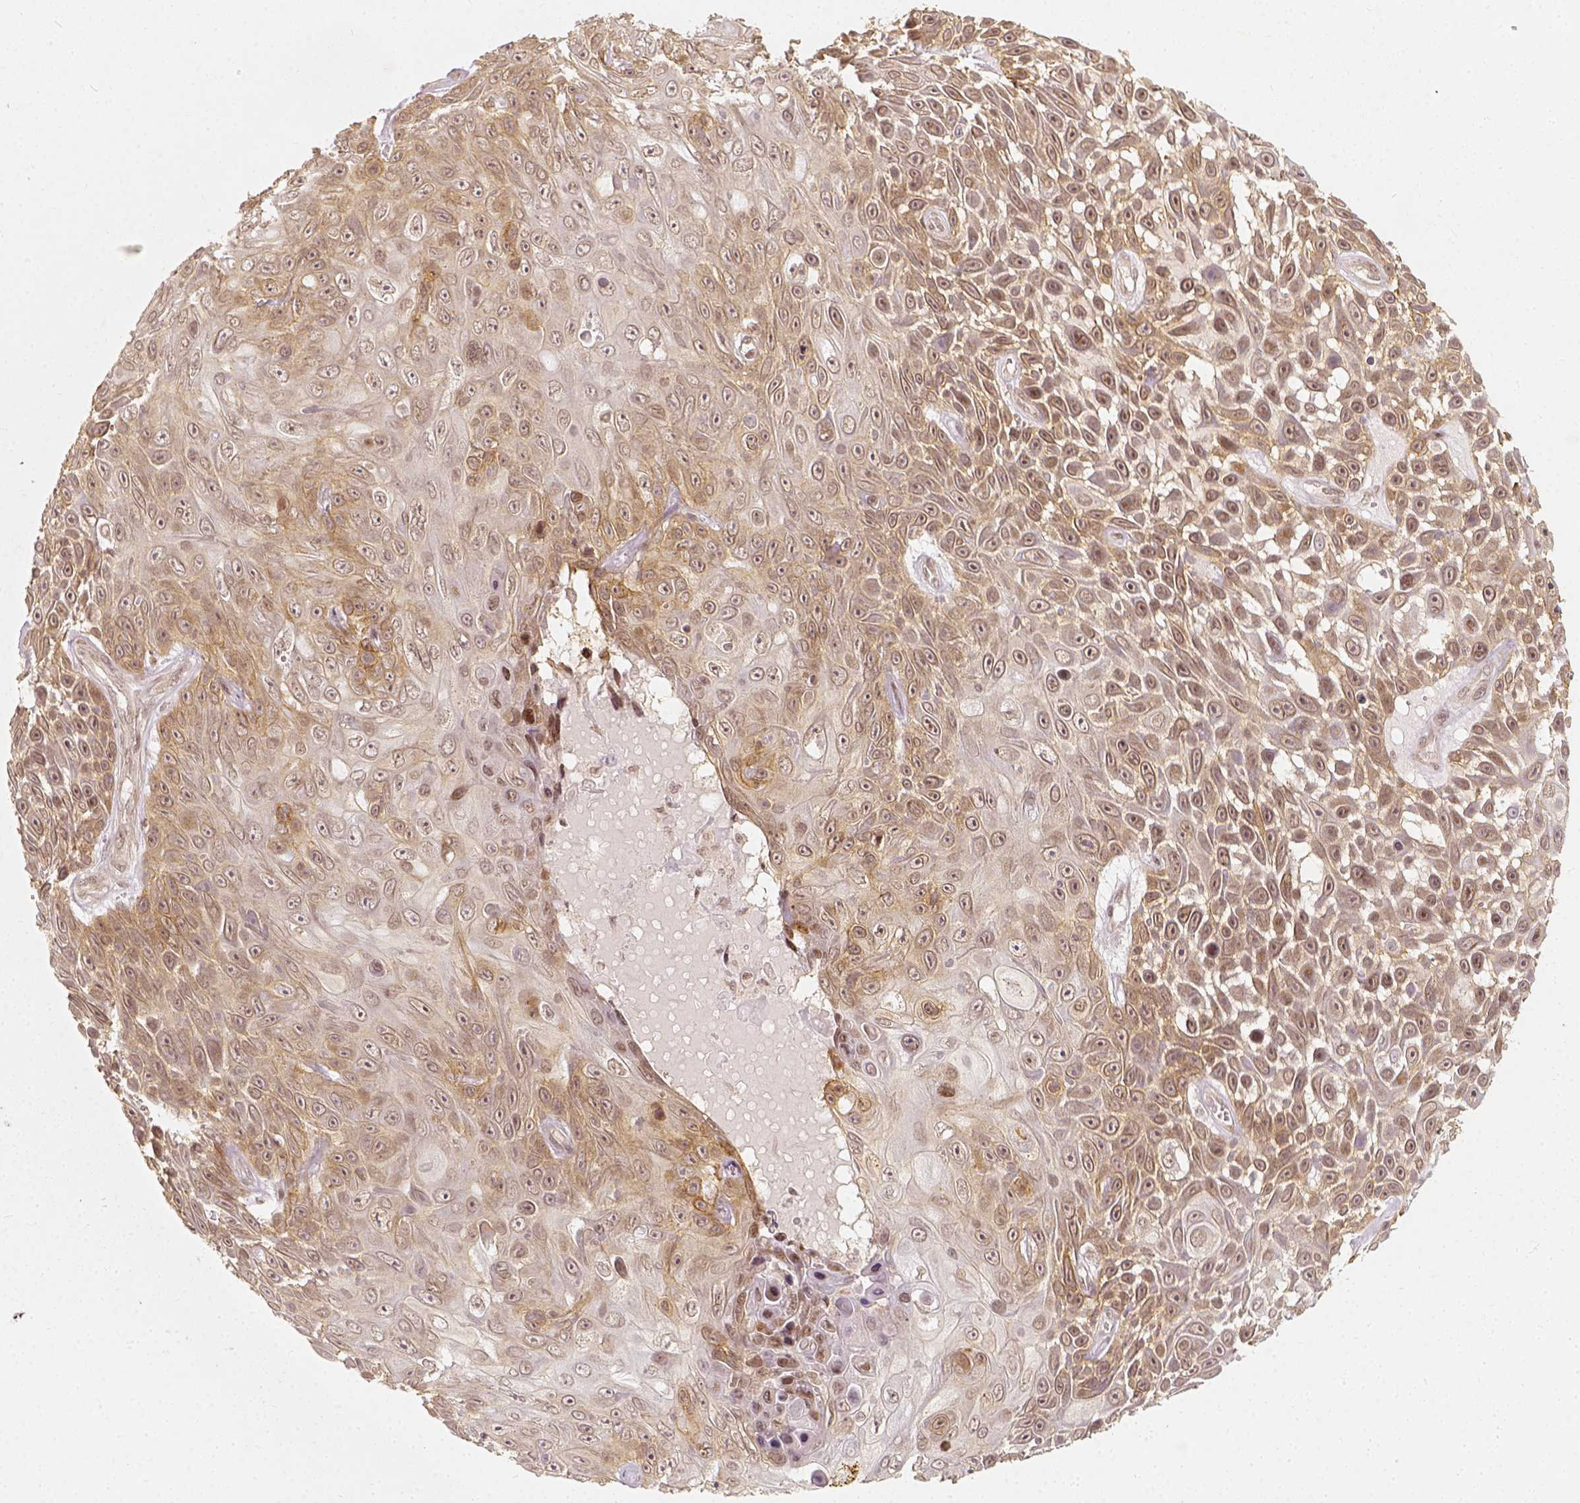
{"staining": {"intensity": "weak", "quantity": ">75%", "location": "cytoplasmic/membranous"}, "tissue": "skin cancer", "cell_type": "Tumor cells", "image_type": "cancer", "snomed": [{"axis": "morphology", "description": "Squamous cell carcinoma, NOS"}, {"axis": "topography", "description": "Skin"}], "caption": "Protein expression analysis of human skin cancer reveals weak cytoplasmic/membranous staining in approximately >75% of tumor cells.", "gene": "ZMAT3", "patient": {"sex": "male", "age": 82}}